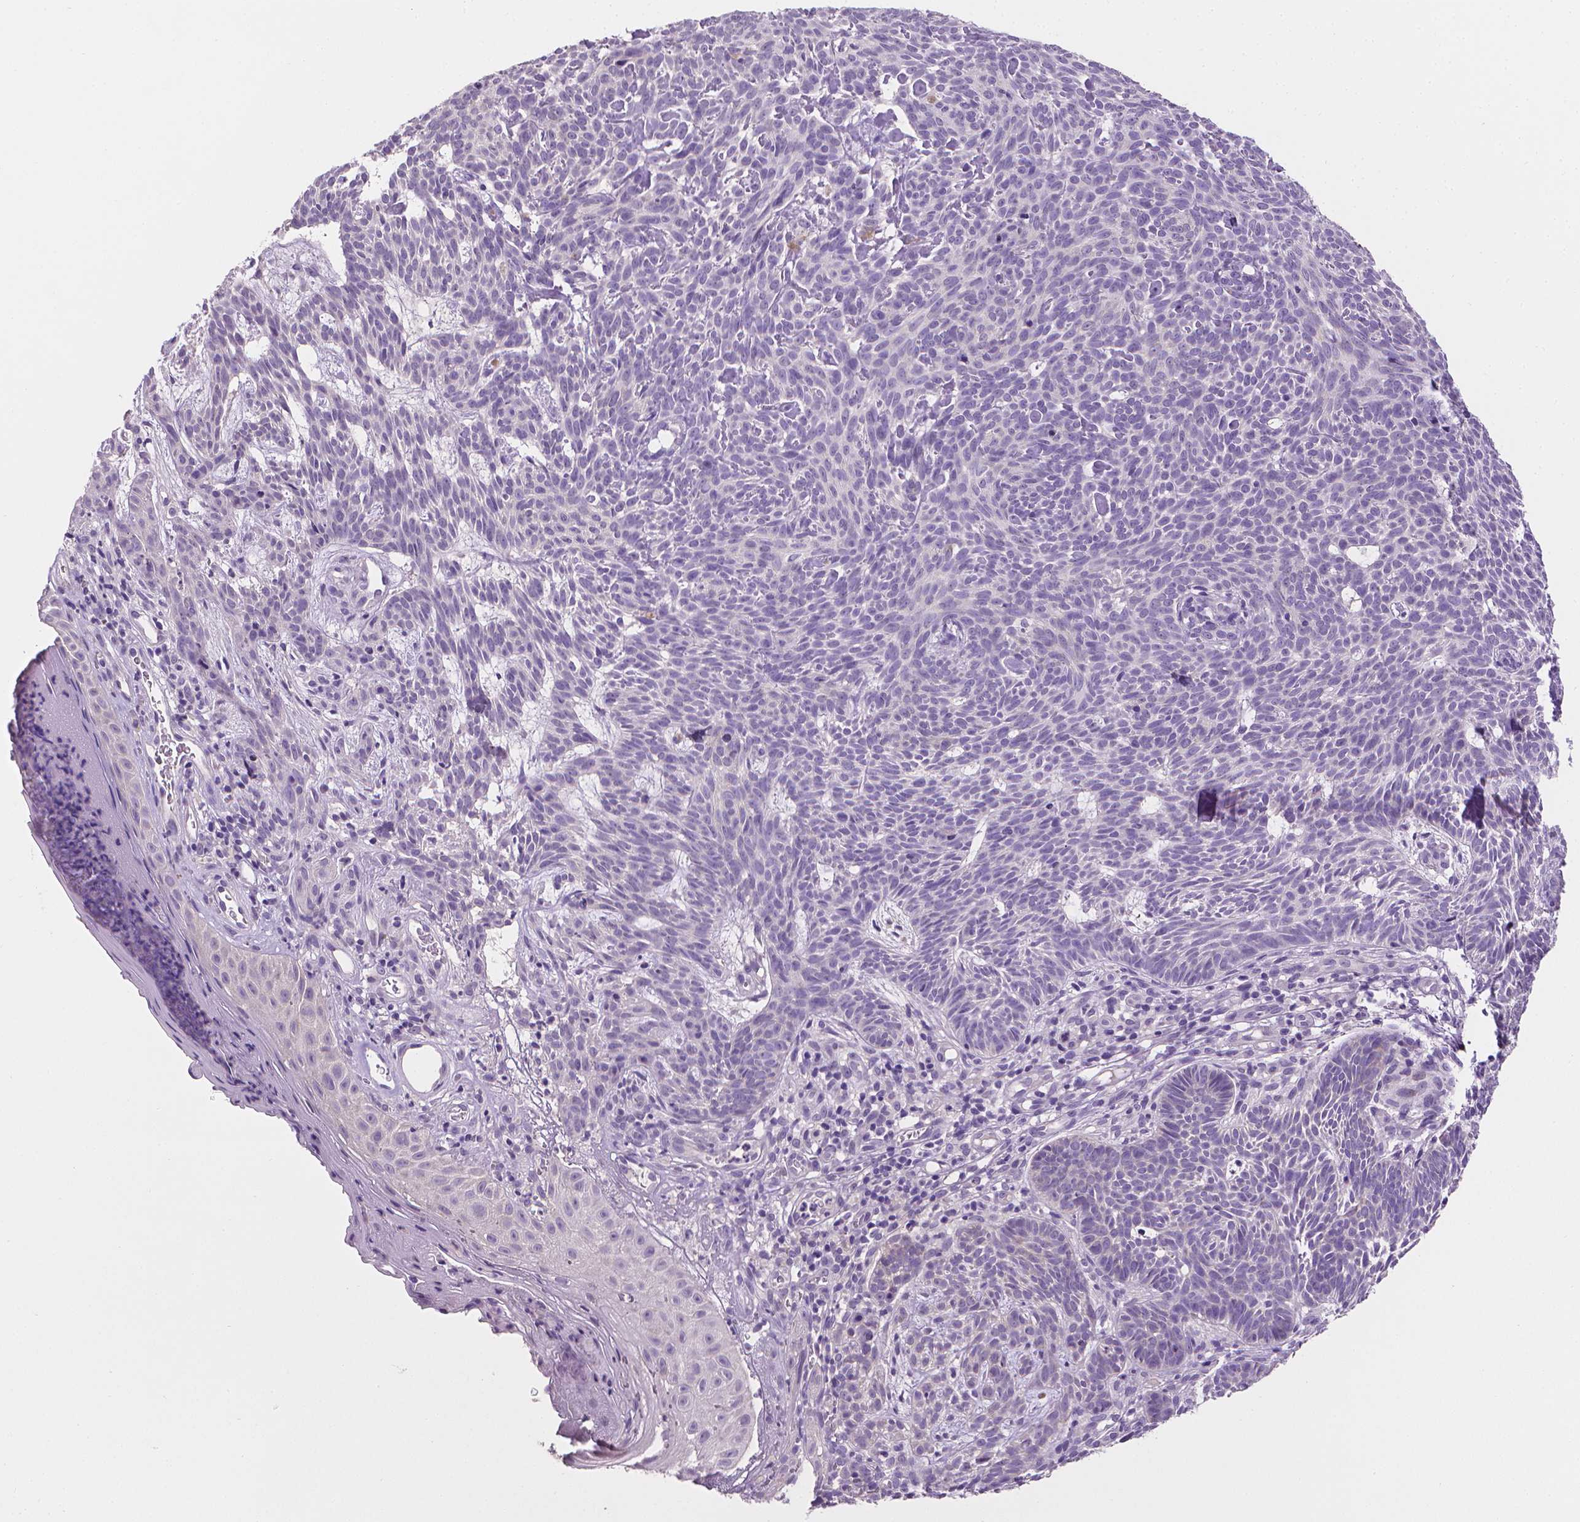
{"staining": {"intensity": "negative", "quantity": "none", "location": "none"}, "tissue": "skin cancer", "cell_type": "Tumor cells", "image_type": "cancer", "snomed": [{"axis": "morphology", "description": "Basal cell carcinoma"}, {"axis": "topography", "description": "Skin"}], "caption": "DAB immunohistochemical staining of skin basal cell carcinoma demonstrates no significant staining in tumor cells.", "gene": "FASN", "patient": {"sex": "male", "age": 59}}